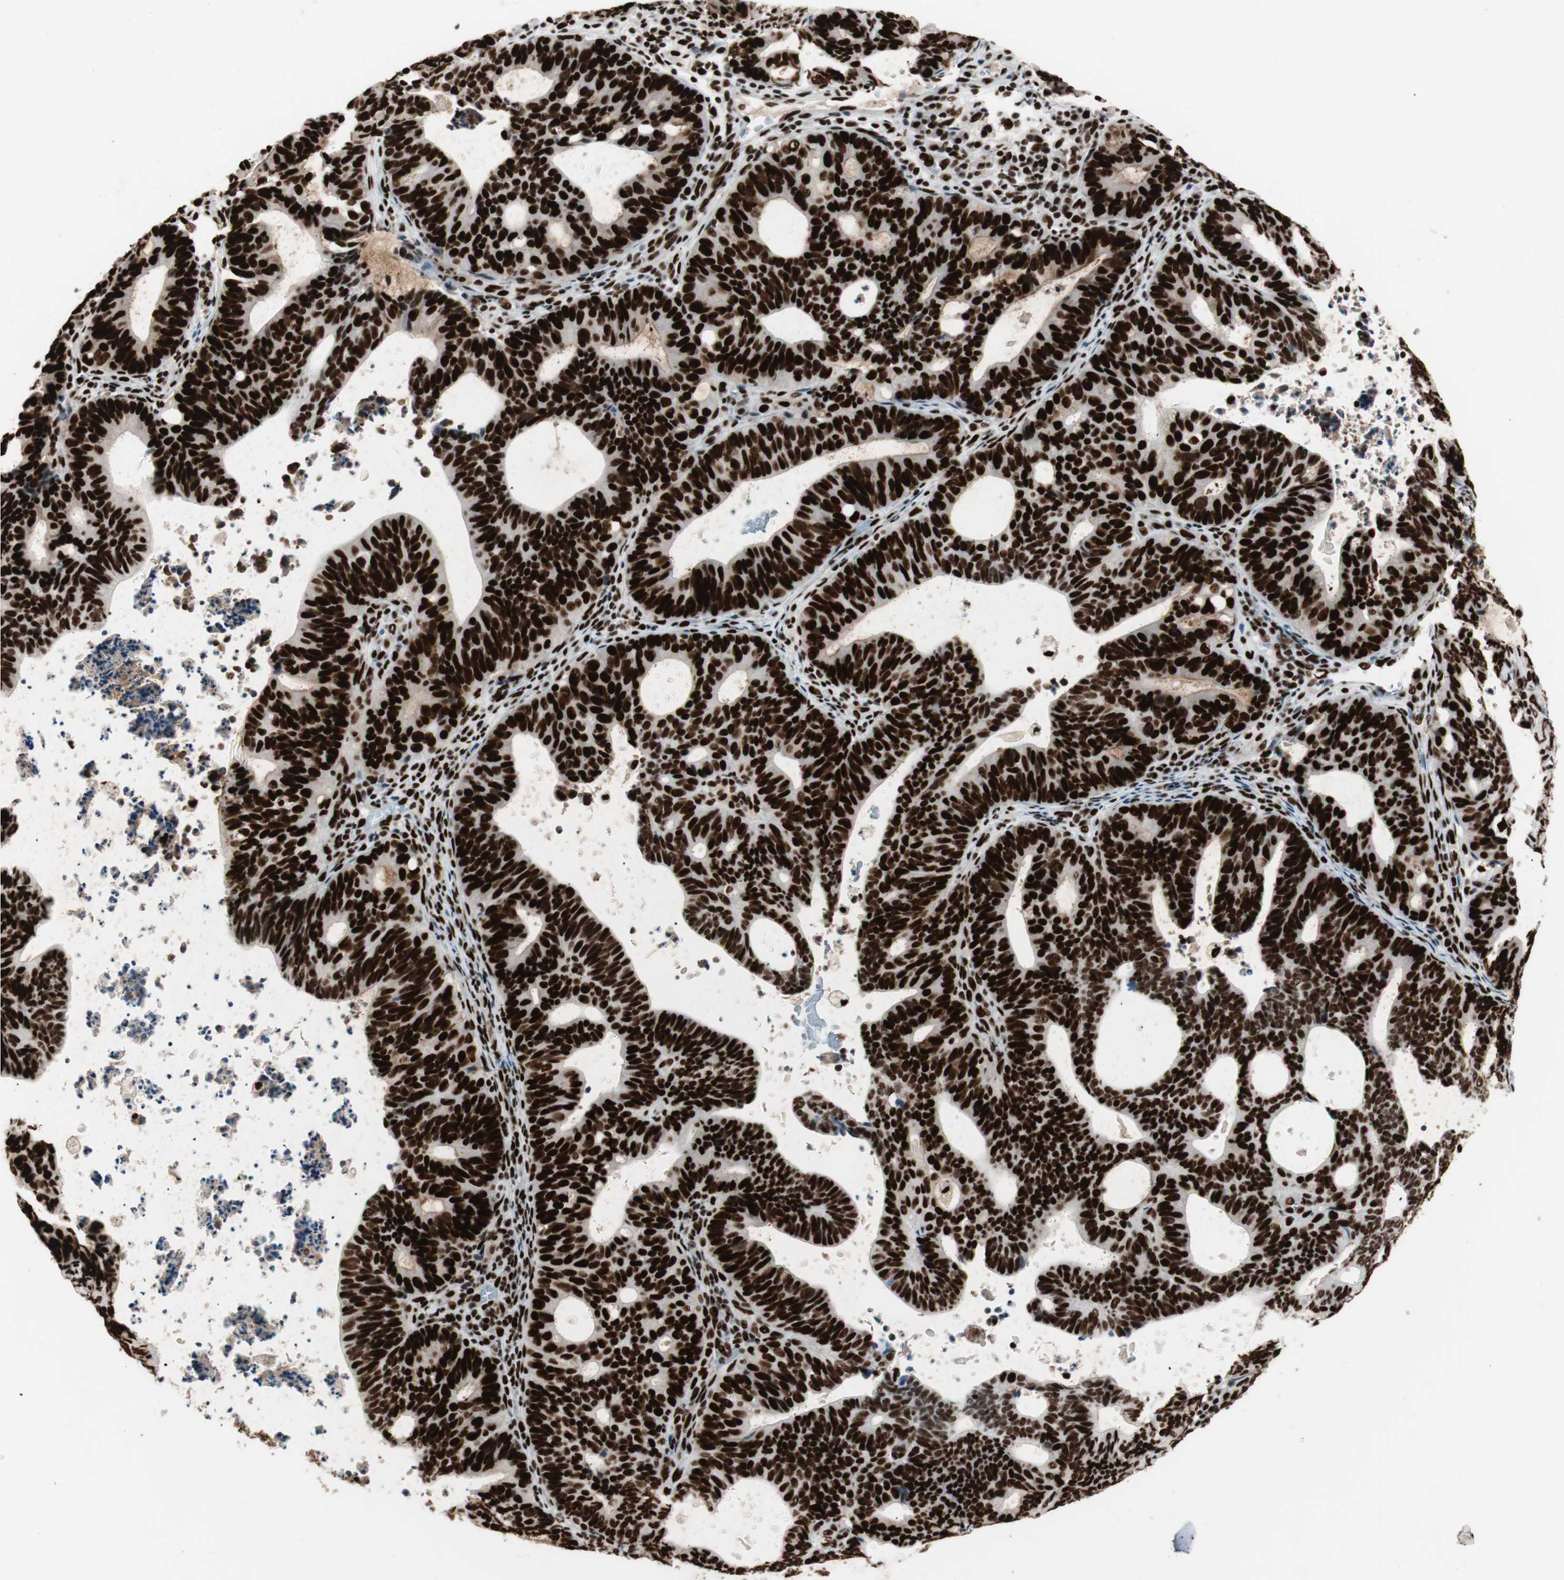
{"staining": {"intensity": "strong", "quantity": ">75%", "location": "nuclear"}, "tissue": "endometrial cancer", "cell_type": "Tumor cells", "image_type": "cancer", "snomed": [{"axis": "morphology", "description": "Adenocarcinoma, NOS"}, {"axis": "topography", "description": "Uterus"}], "caption": "There is high levels of strong nuclear expression in tumor cells of endometrial adenocarcinoma, as demonstrated by immunohistochemical staining (brown color).", "gene": "PSME3", "patient": {"sex": "female", "age": 83}}